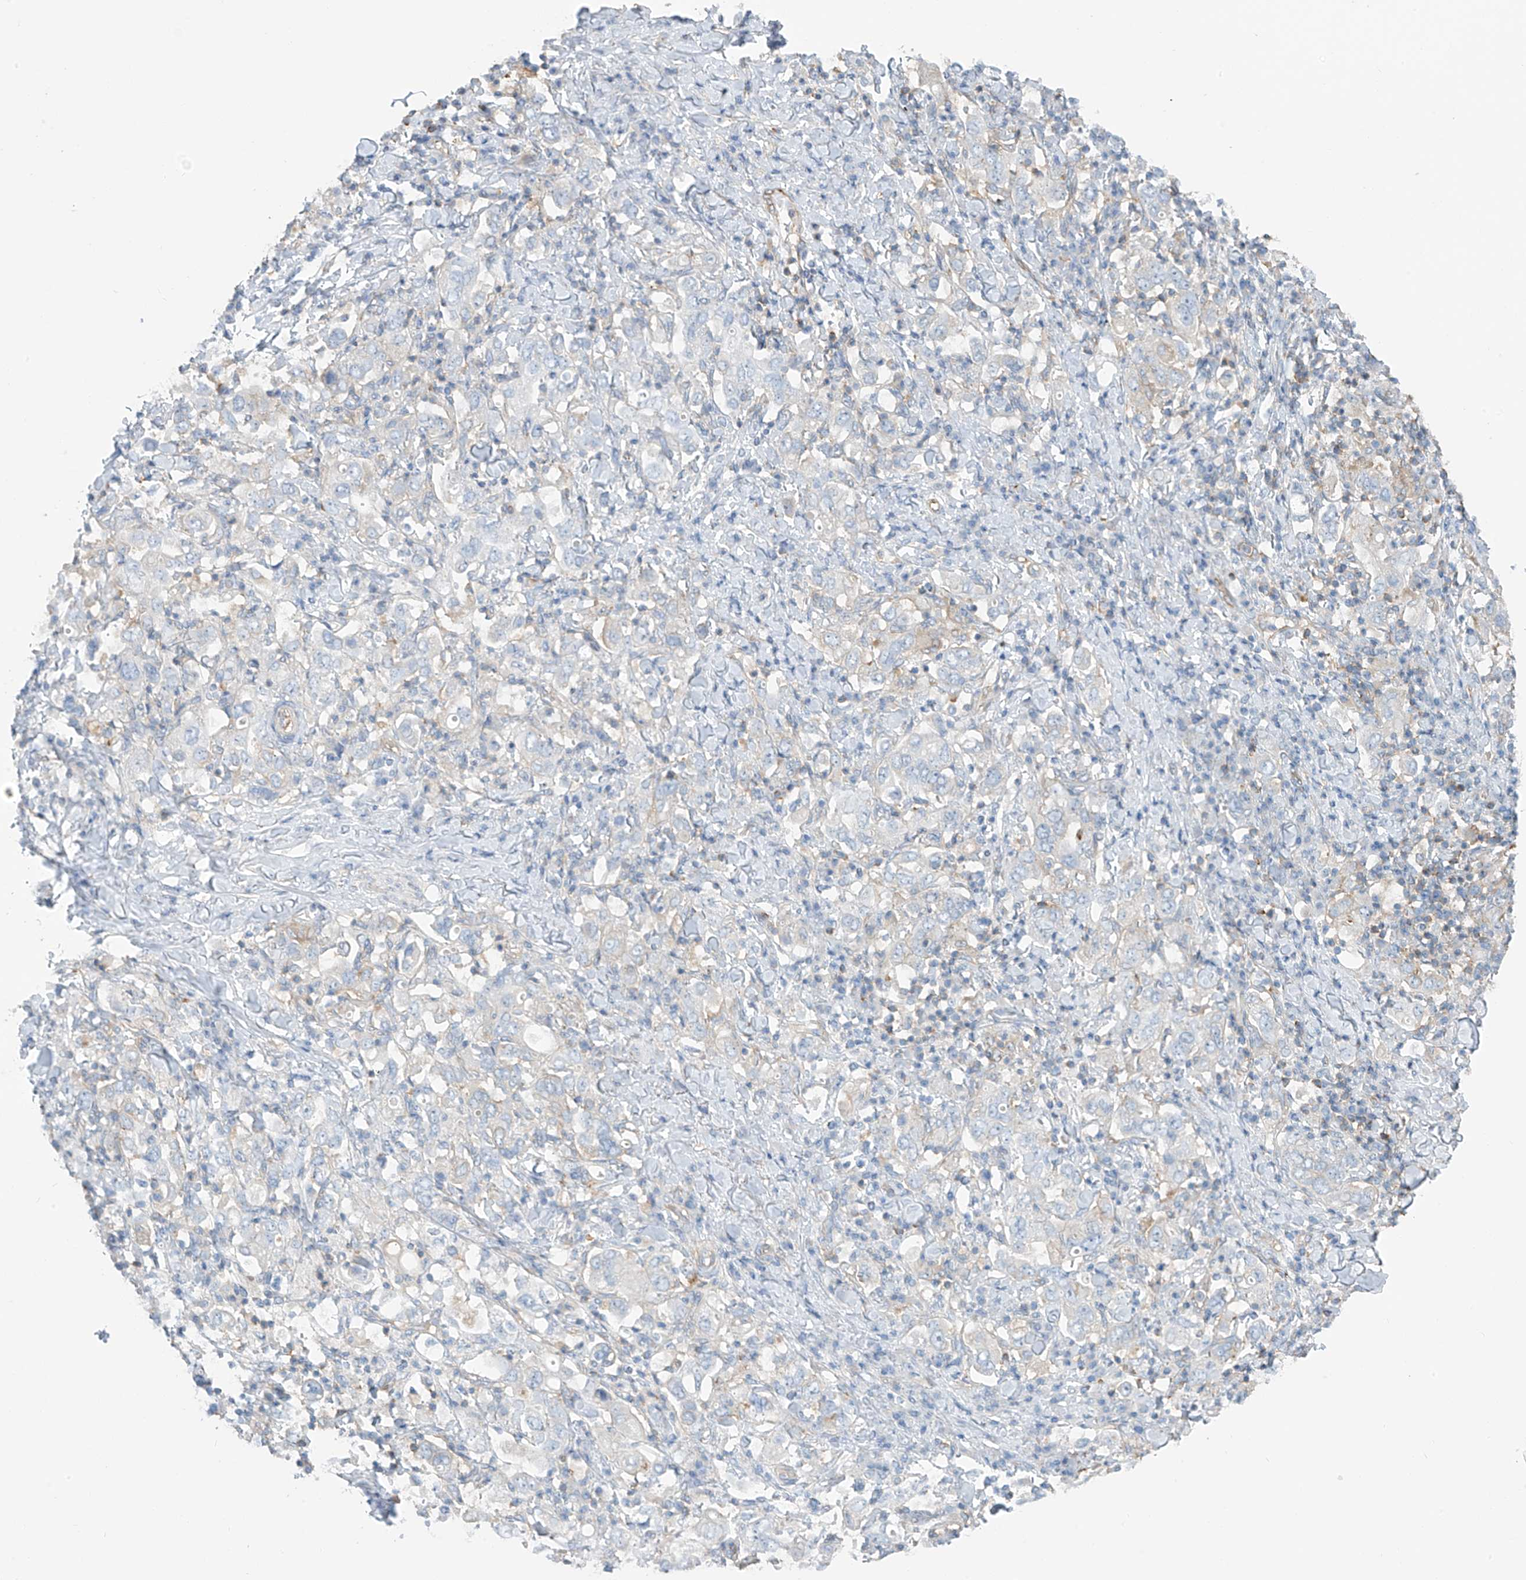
{"staining": {"intensity": "negative", "quantity": "none", "location": "none"}, "tissue": "stomach cancer", "cell_type": "Tumor cells", "image_type": "cancer", "snomed": [{"axis": "morphology", "description": "Adenocarcinoma, NOS"}, {"axis": "topography", "description": "Stomach, upper"}], "caption": "A photomicrograph of human adenocarcinoma (stomach) is negative for staining in tumor cells.", "gene": "ZNF846", "patient": {"sex": "male", "age": 62}}